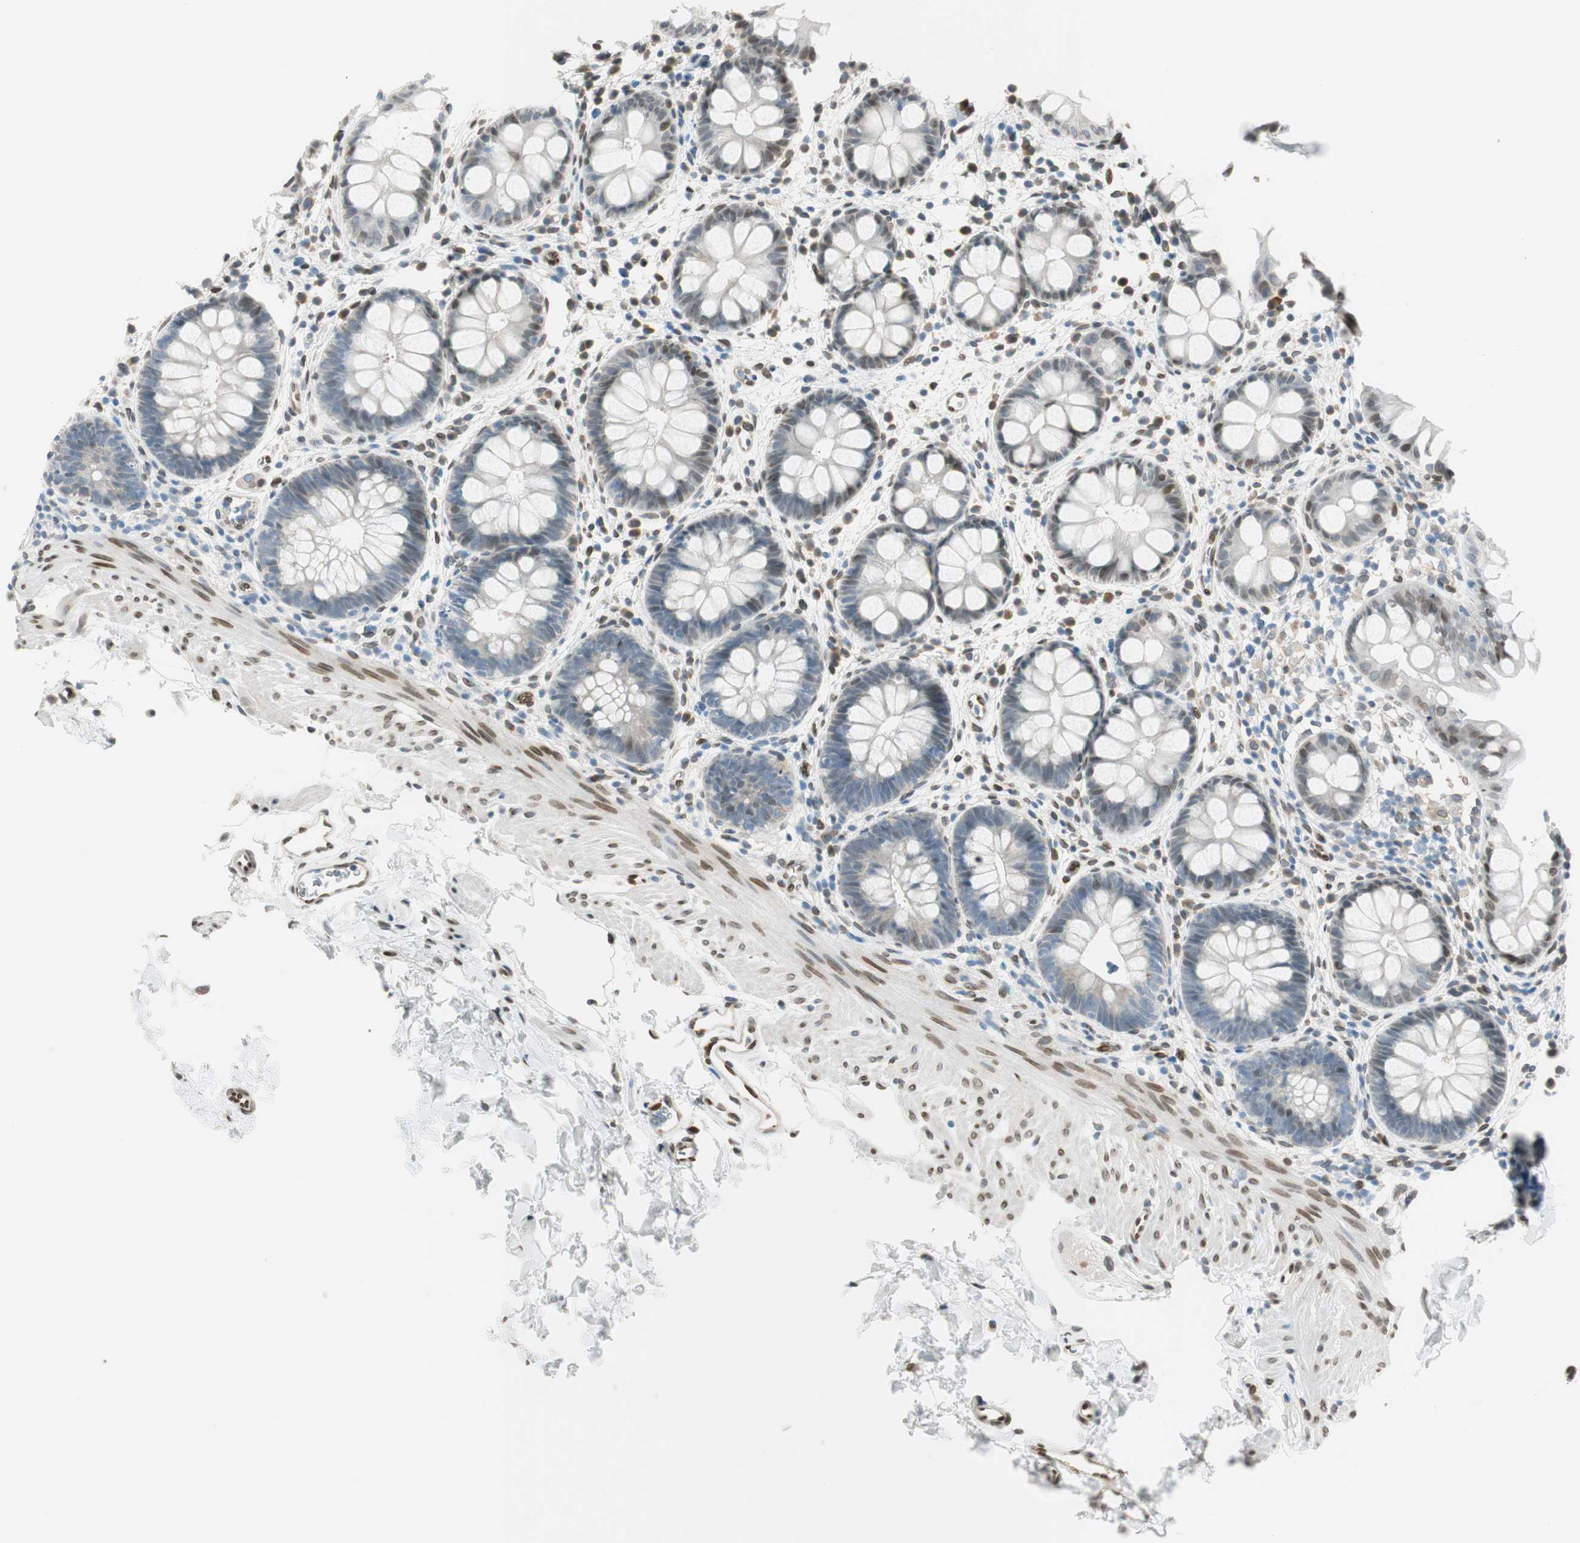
{"staining": {"intensity": "moderate", "quantity": "<25%", "location": "nuclear"}, "tissue": "rectum", "cell_type": "Glandular cells", "image_type": "normal", "snomed": [{"axis": "morphology", "description": "Normal tissue, NOS"}, {"axis": "topography", "description": "Rectum"}], "caption": "Protein analysis of benign rectum displays moderate nuclear expression in approximately <25% of glandular cells.", "gene": "TMEM260", "patient": {"sex": "female", "age": 24}}